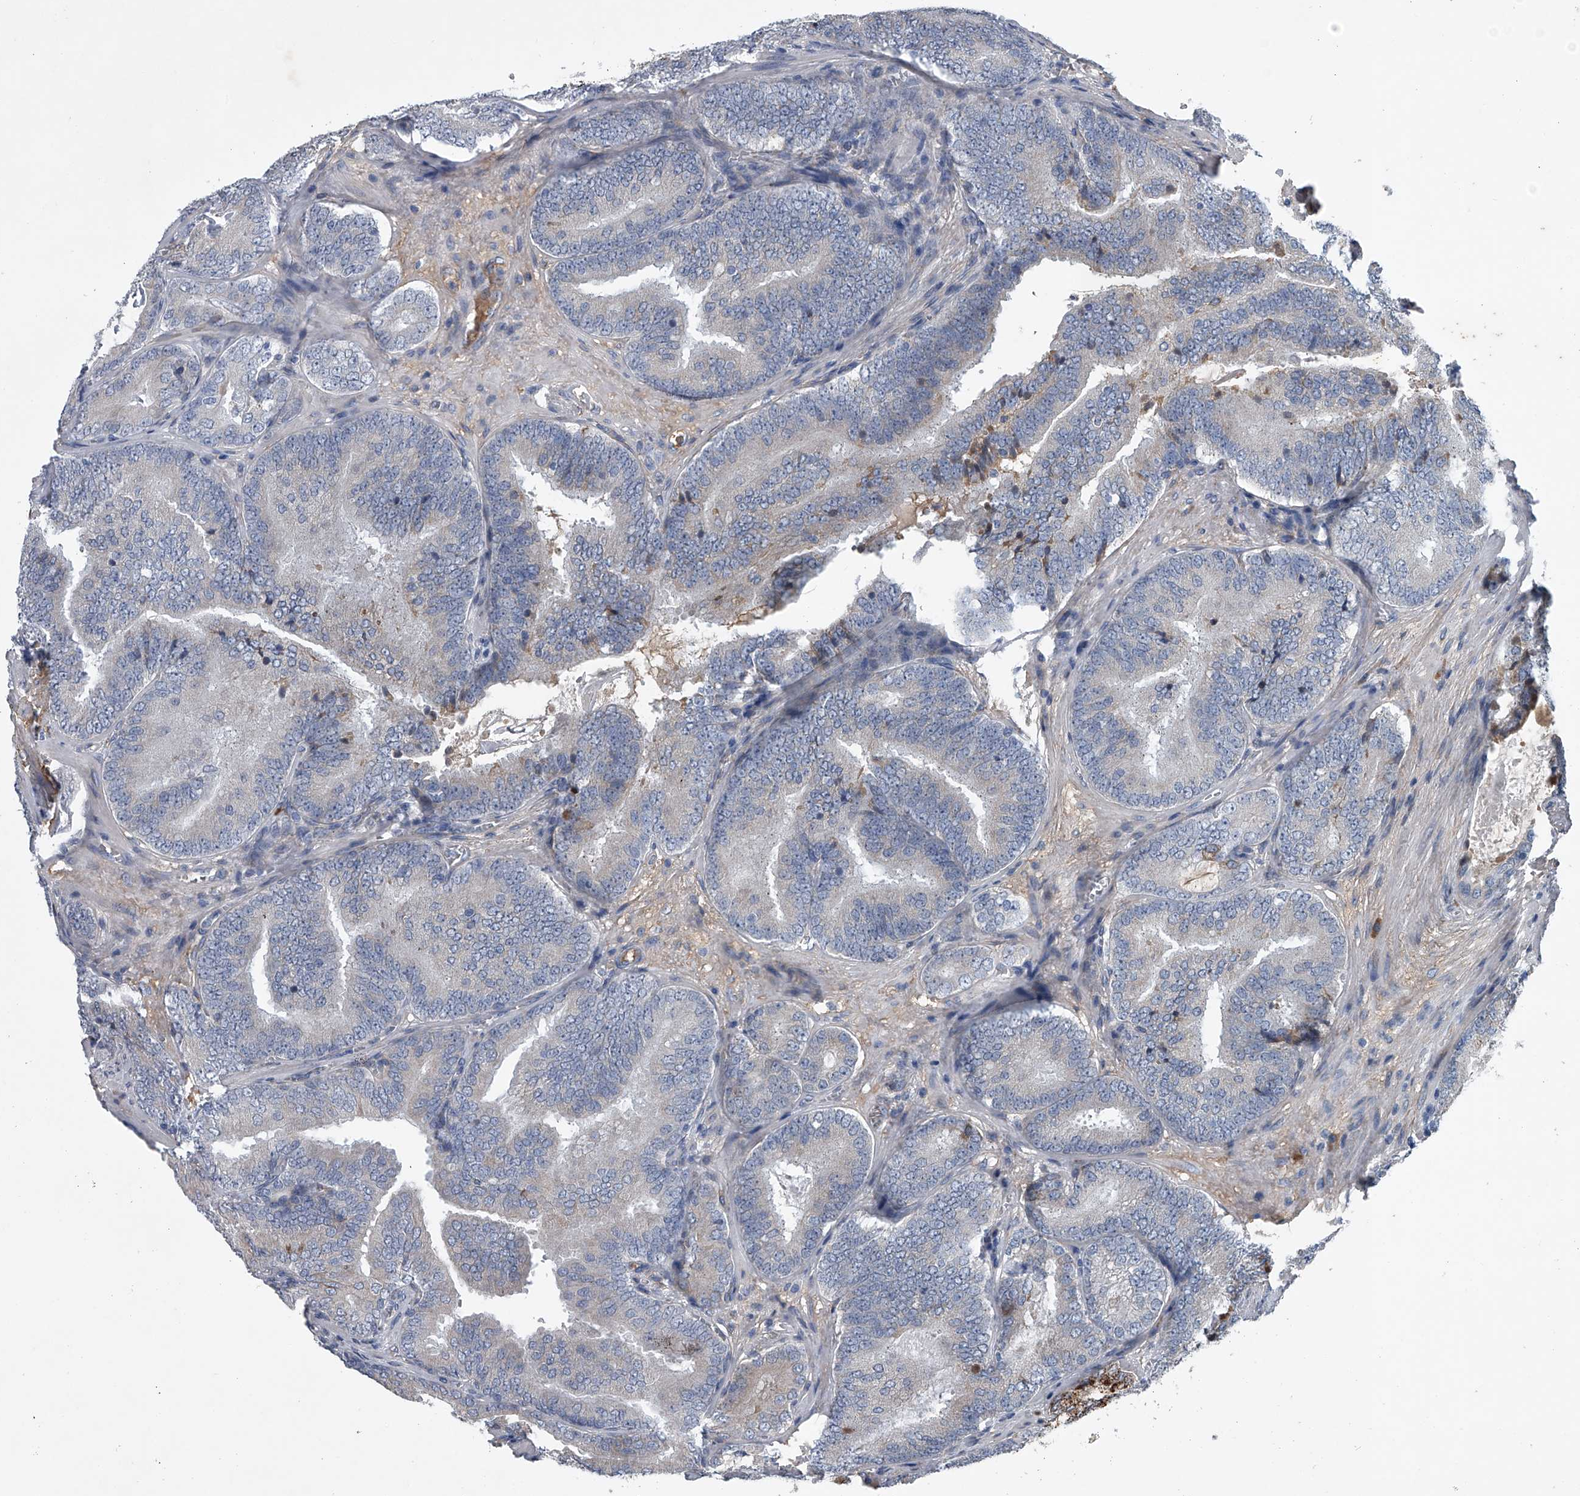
{"staining": {"intensity": "negative", "quantity": "none", "location": "none"}, "tissue": "prostate cancer", "cell_type": "Tumor cells", "image_type": "cancer", "snomed": [{"axis": "morphology", "description": "Adenocarcinoma, High grade"}, {"axis": "topography", "description": "Prostate"}], "caption": "IHC photomicrograph of neoplastic tissue: prostate cancer stained with DAB (3,3'-diaminobenzidine) displays no significant protein positivity in tumor cells.", "gene": "ABCG1", "patient": {"sex": "male", "age": 66}}